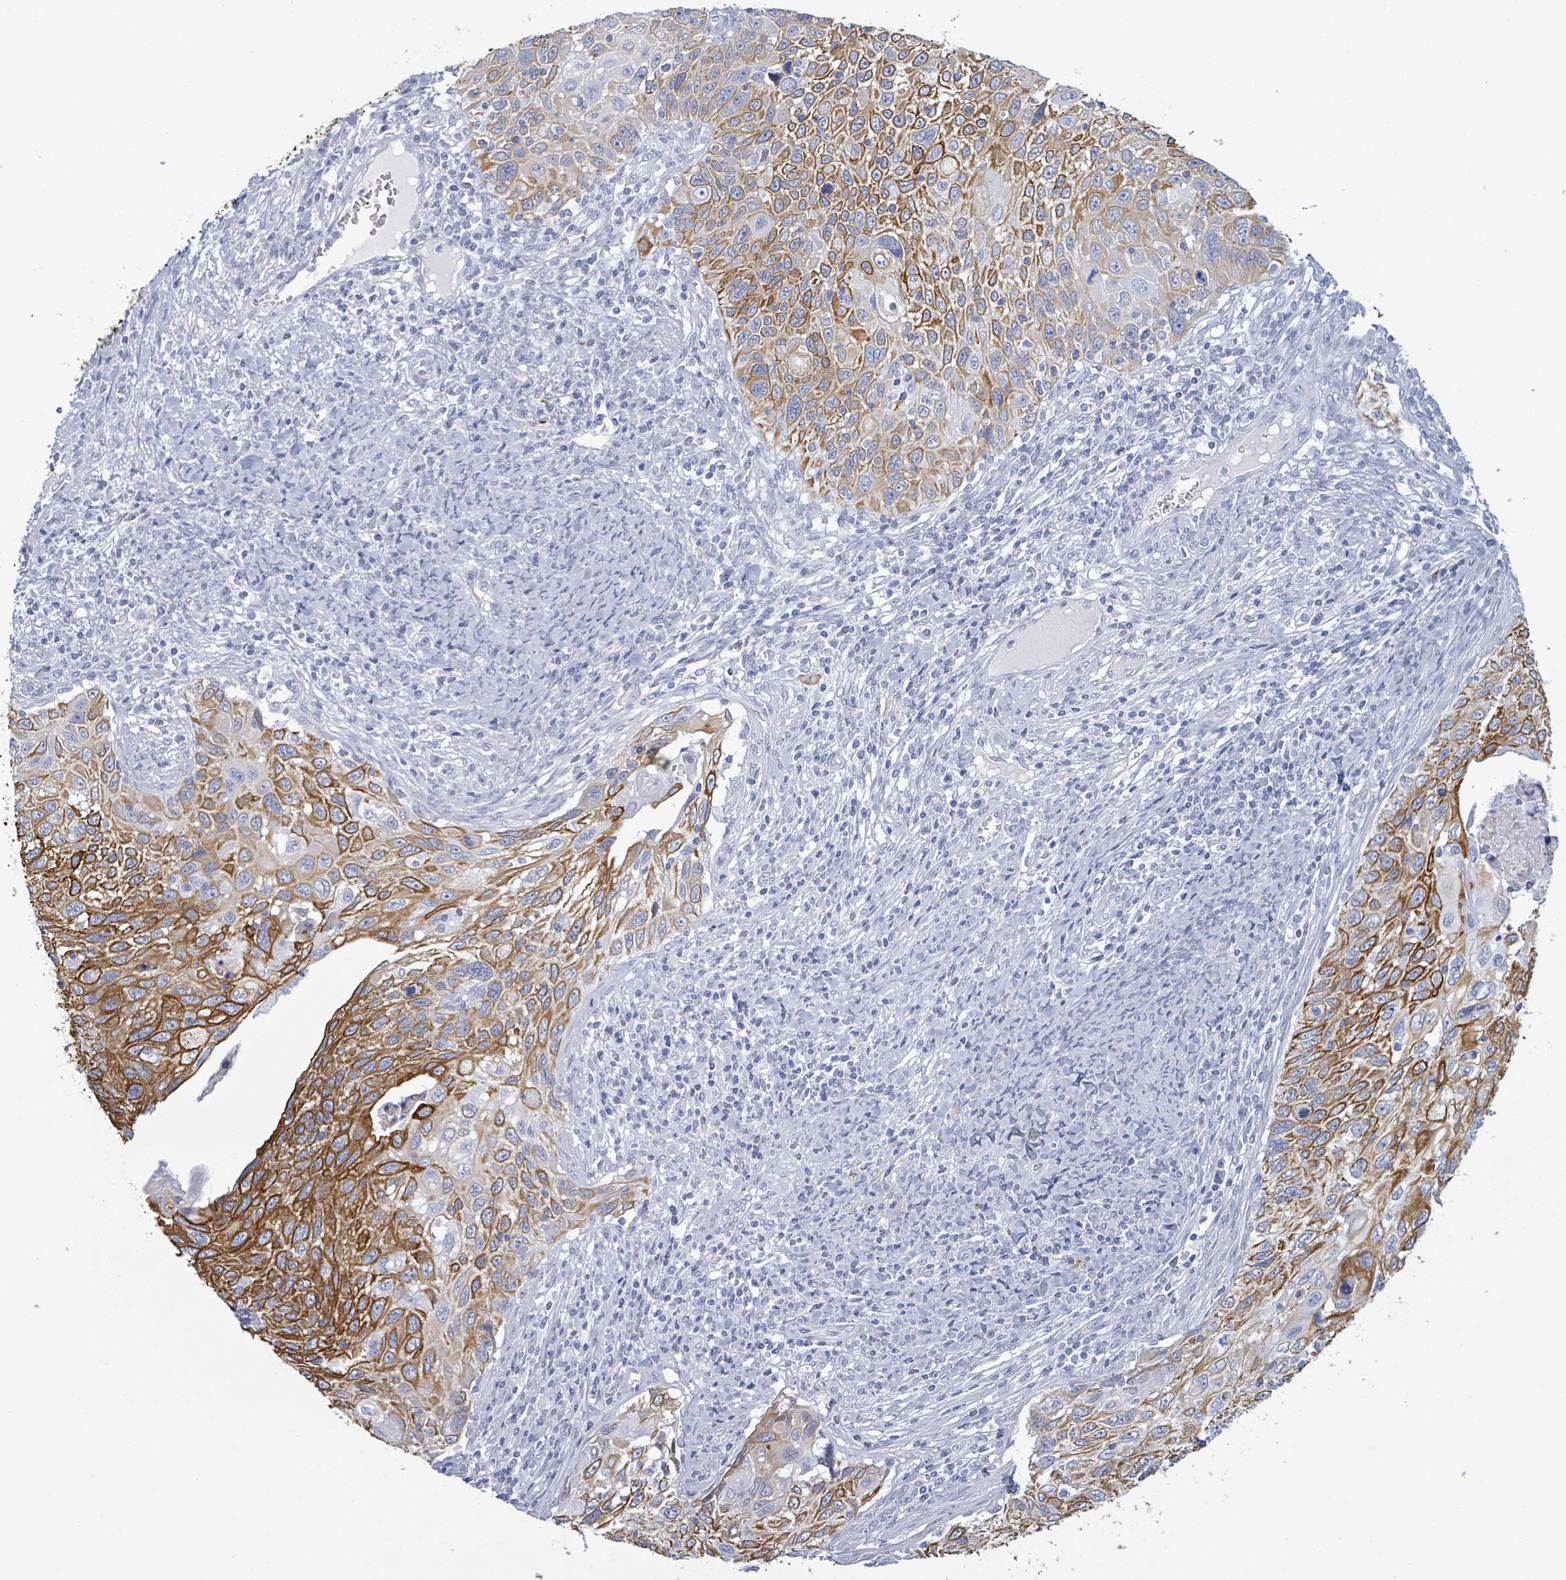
{"staining": {"intensity": "strong", "quantity": "25%-75%", "location": "cytoplasmic/membranous"}, "tissue": "cervical cancer", "cell_type": "Tumor cells", "image_type": "cancer", "snomed": [{"axis": "morphology", "description": "Squamous cell carcinoma, NOS"}, {"axis": "topography", "description": "Cervix"}], "caption": "Brown immunohistochemical staining in squamous cell carcinoma (cervical) demonstrates strong cytoplasmic/membranous positivity in about 25%-75% of tumor cells.", "gene": "KRT8", "patient": {"sex": "female", "age": 70}}